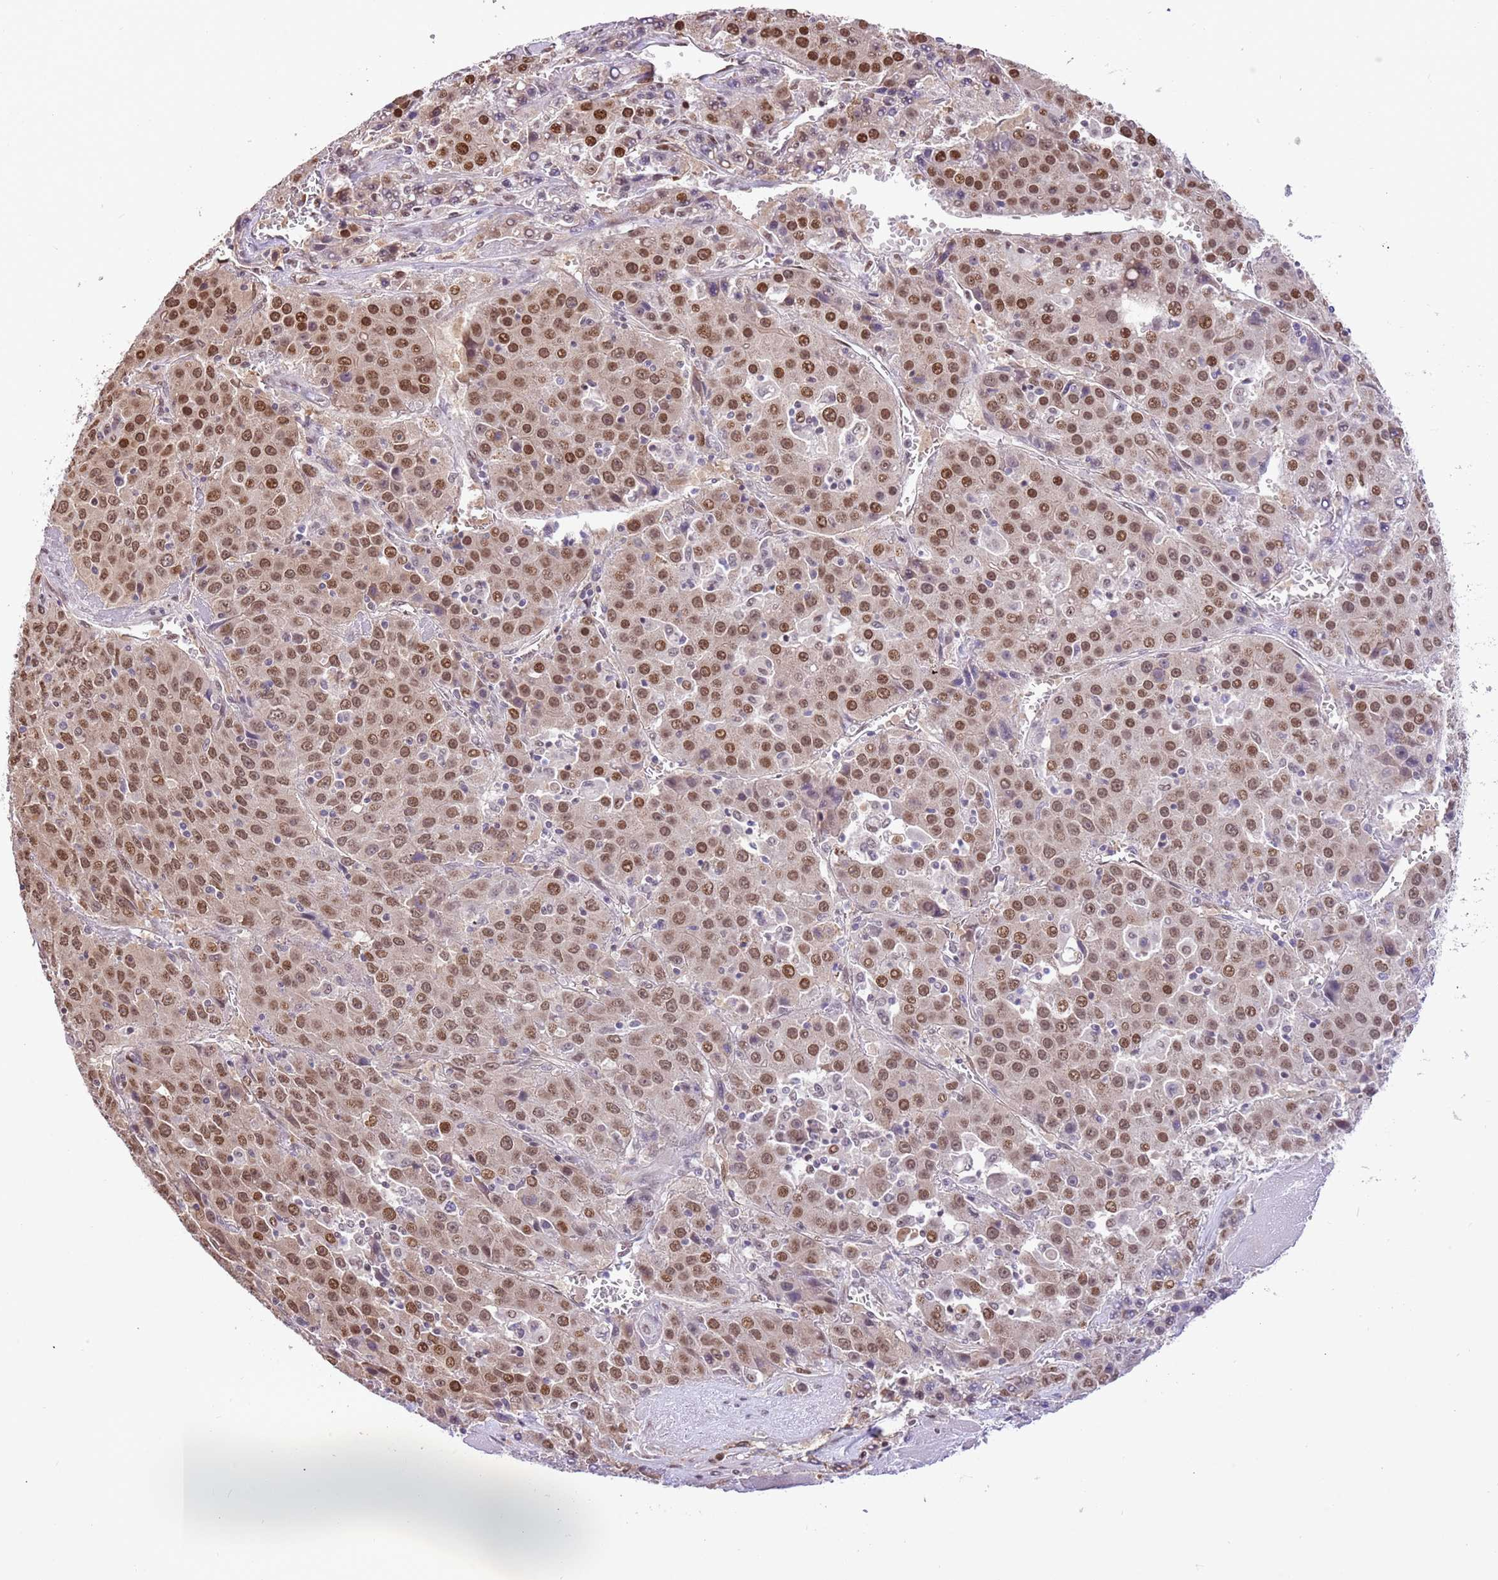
{"staining": {"intensity": "moderate", "quantity": ">75%", "location": "nuclear"}, "tissue": "liver cancer", "cell_type": "Tumor cells", "image_type": "cancer", "snomed": [{"axis": "morphology", "description": "Carcinoma, Hepatocellular, NOS"}, {"axis": "topography", "description": "Liver"}], "caption": "This is a photomicrograph of immunohistochemistry staining of liver cancer (hepatocellular carcinoma), which shows moderate positivity in the nuclear of tumor cells.", "gene": "RFK", "patient": {"sex": "female", "age": 53}}